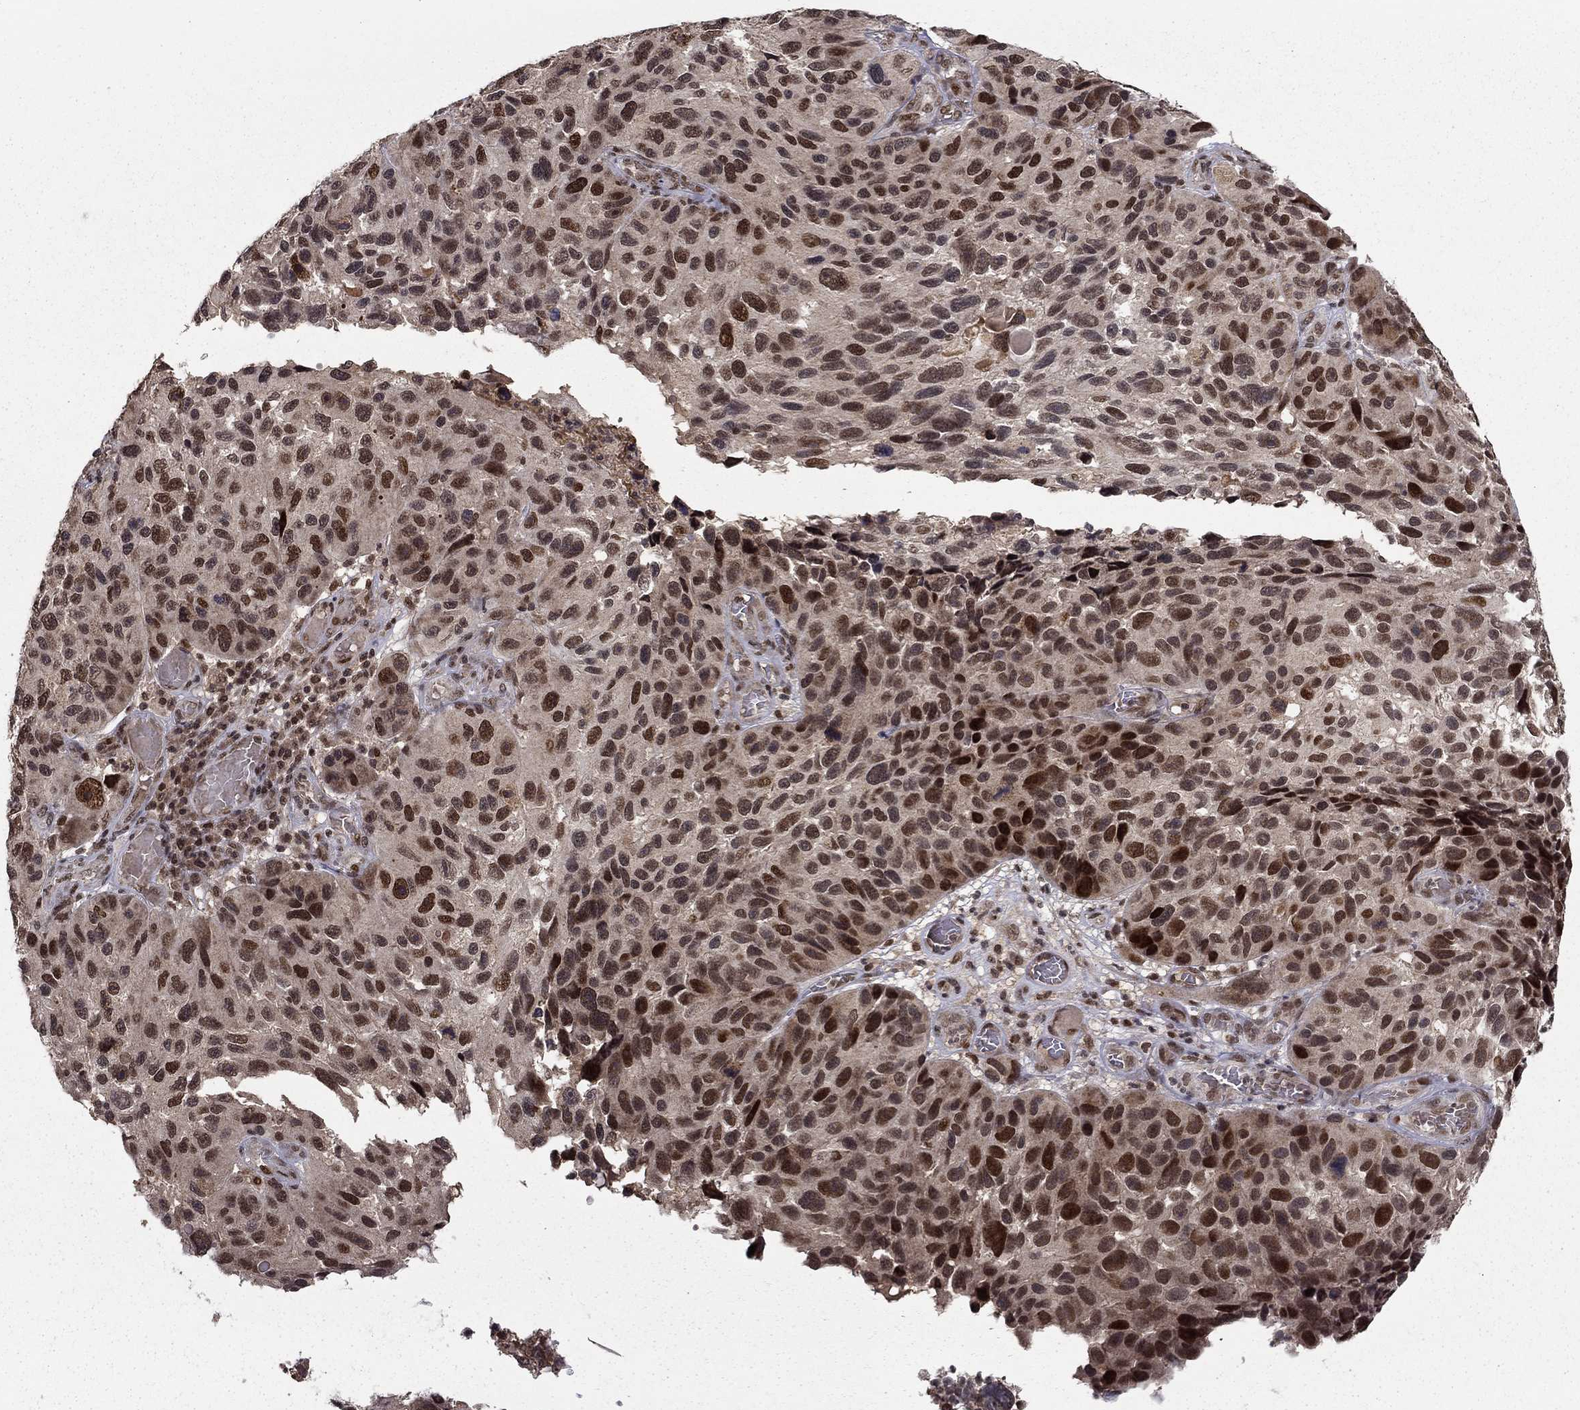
{"staining": {"intensity": "strong", "quantity": "25%-75%", "location": "nuclear"}, "tissue": "melanoma", "cell_type": "Tumor cells", "image_type": "cancer", "snomed": [{"axis": "morphology", "description": "Malignant melanoma, NOS"}, {"axis": "topography", "description": "Skin"}], "caption": "An image showing strong nuclear staining in about 25%-75% of tumor cells in malignant melanoma, as visualized by brown immunohistochemical staining.", "gene": "CDCA7L", "patient": {"sex": "male", "age": 53}}